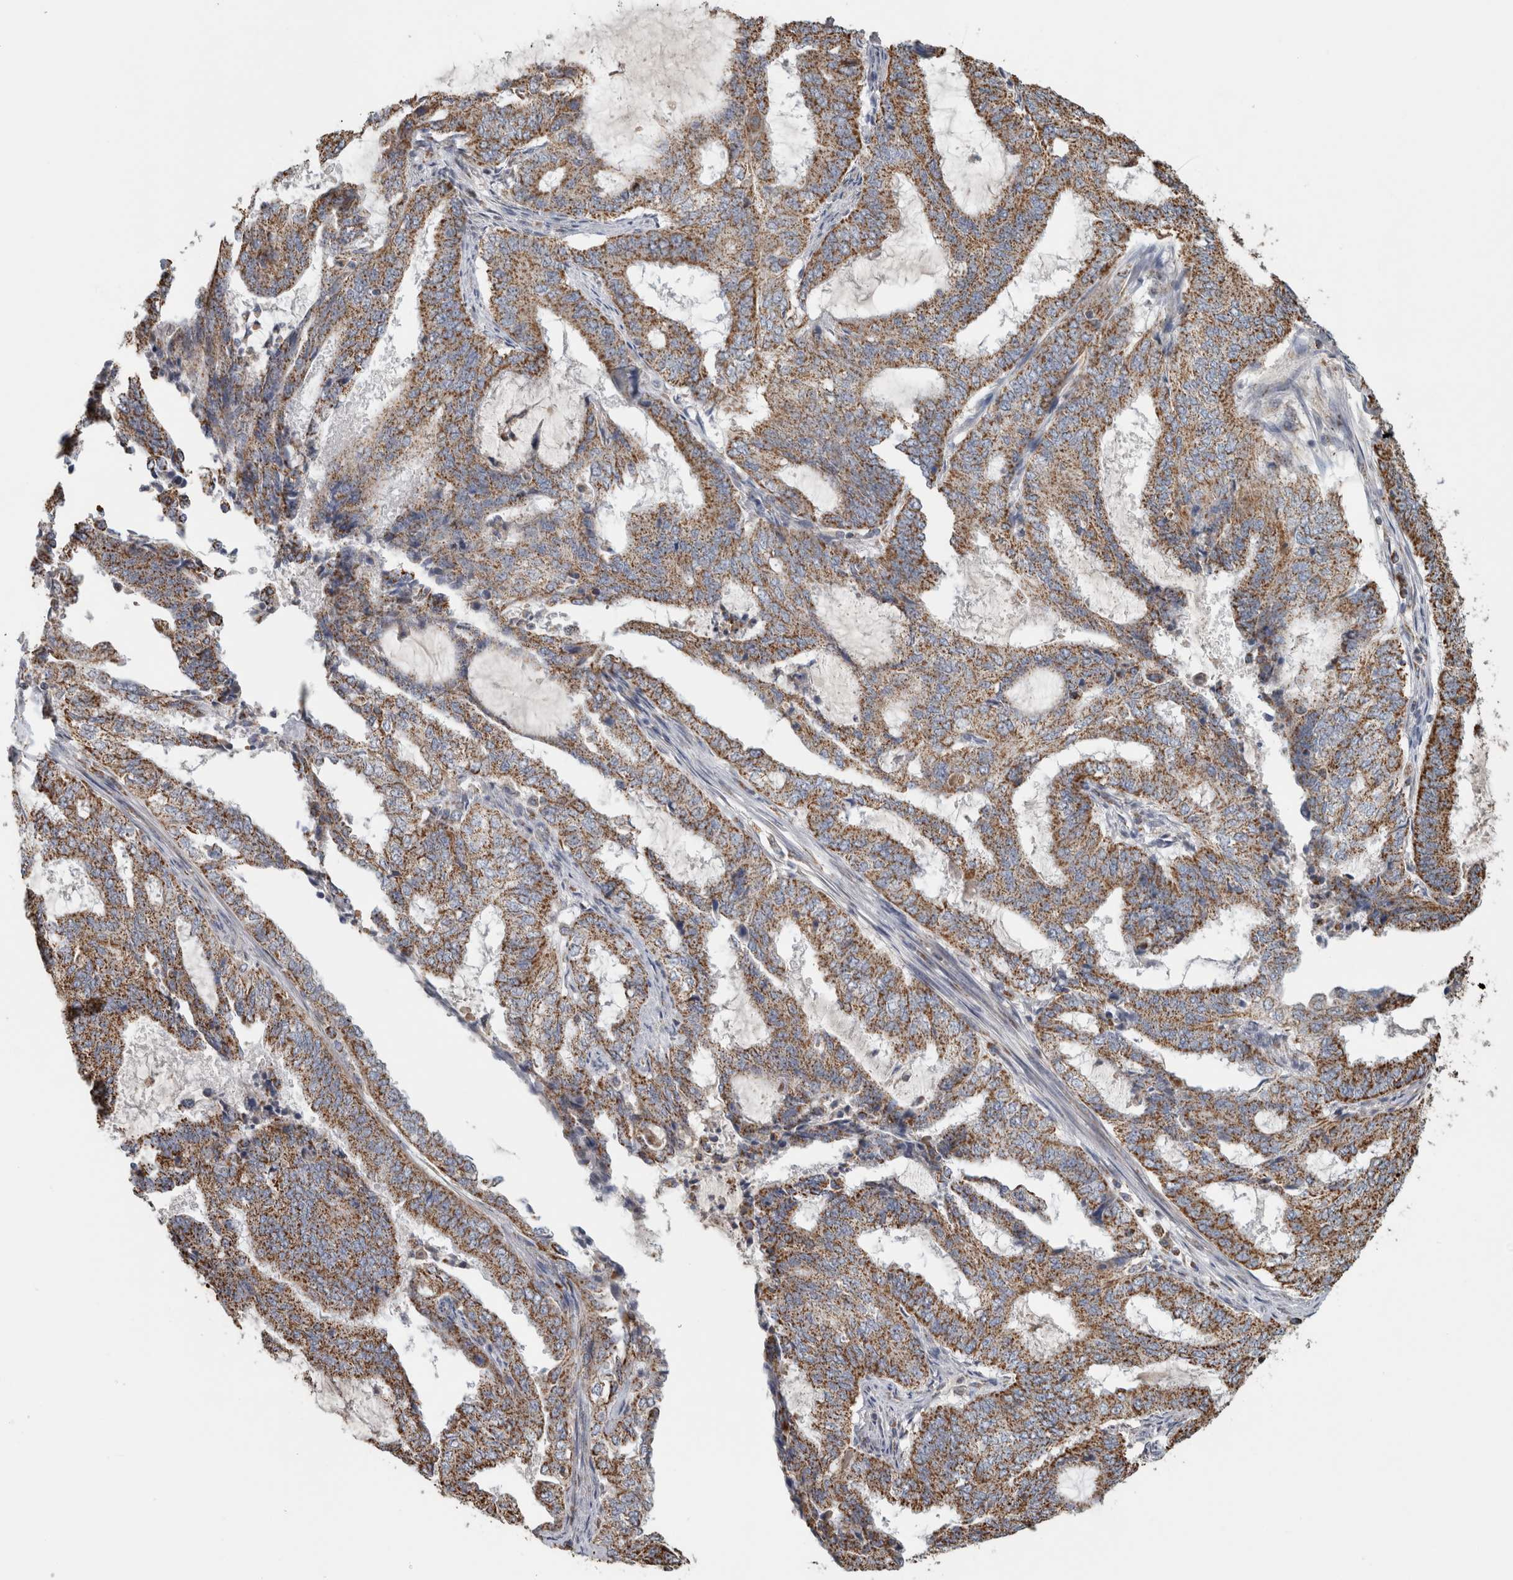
{"staining": {"intensity": "moderate", "quantity": ">75%", "location": "cytoplasmic/membranous"}, "tissue": "endometrial cancer", "cell_type": "Tumor cells", "image_type": "cancer", "snomed": [{"axis": "morphology", "description": "Adenocarcinoma, NOS"}, {"axis": "topography", "description": "Endometrium"}], "caption": "Adenocarcinoma (endometrial) stained with DAB immunohistochemistry (IHC) reveals medium levels of moderate cytoplasmic/membranous expression in about >75% of tumor cells.", "gene": "ST8SIA1", "patient": {"sex": "female", "age": 51}}